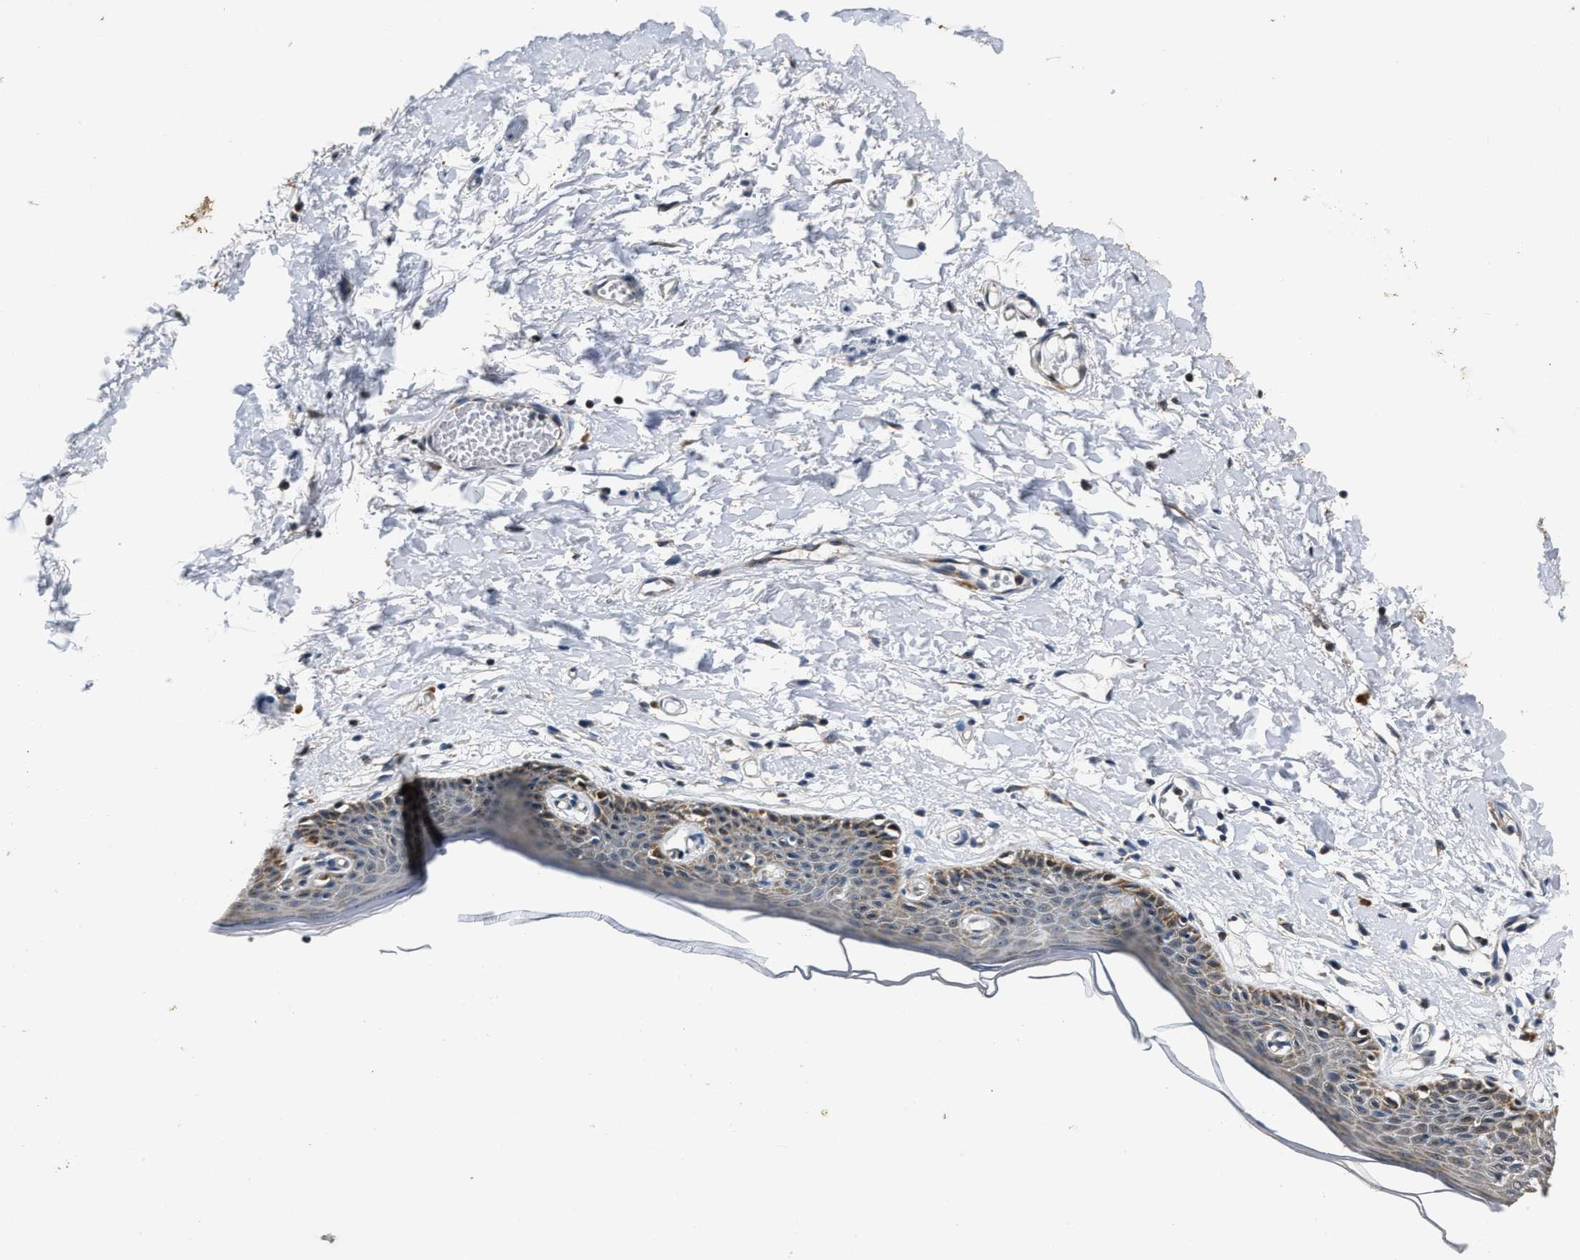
{"staining": {"intensity": "moderate", "quantity": "<25%", "location": "cytoplasmic/membranous"}, "tissue": "skin", "cell_type": "Epidermal cells", "image_type": "normal", "snomed": [{"axis": "morphology", "description": "Normal tissue, NOS"}, {"axis": "topography", "description": "Vulva"}], "caption": "A high-resolution histopathology image shows immunohistochemistry (IHC) staining of normal skin, which reveals moderate cytoplasmic/membranous staining in about <25% of epidermal cells.", "gene": "NSUN5", "patient": {"sex": "female", "age": 54}}